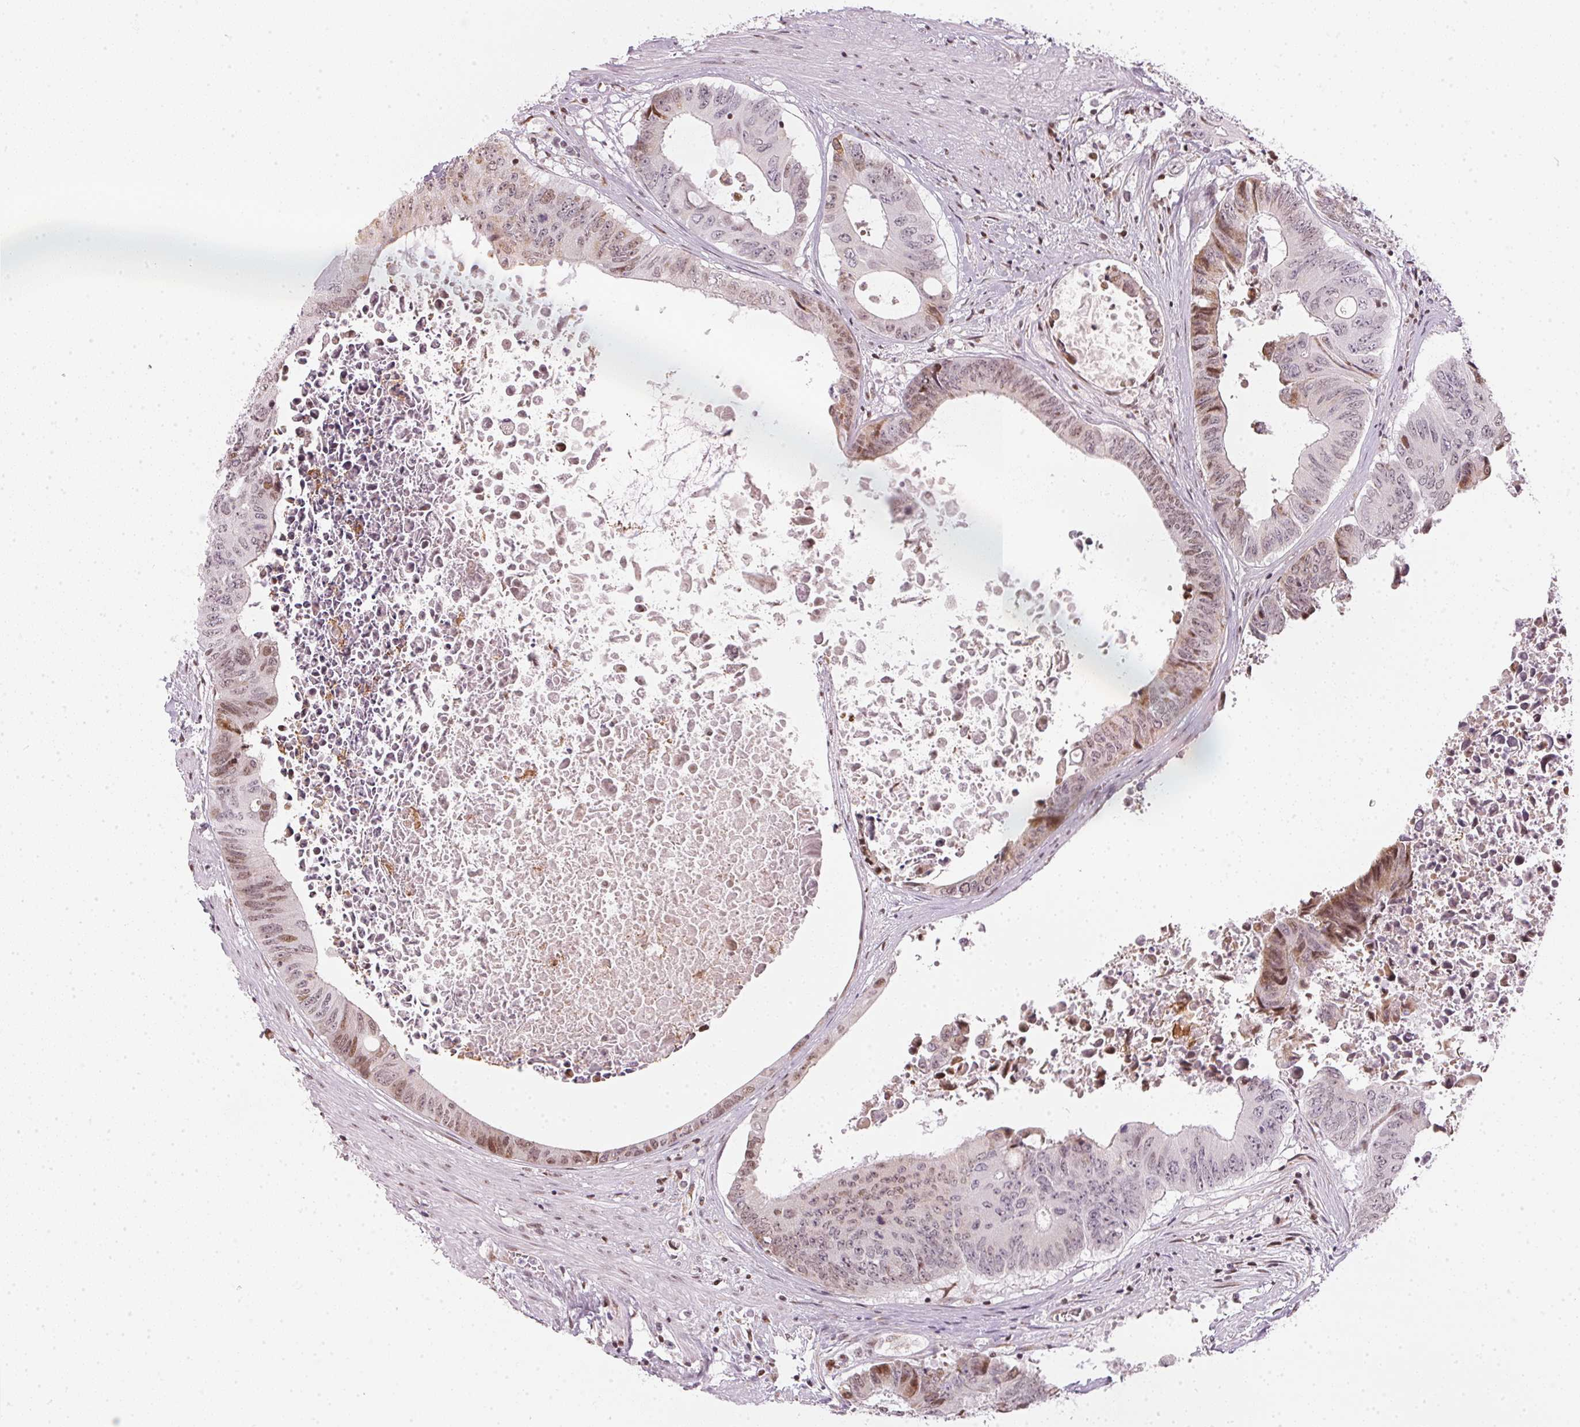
{"staining": {"intensity": "moderate", "quantity": "<25%", "location": "nuclear"}, "tissue": "colorectal cancer", "cell_type": "Tumor cells", "image_type": "cancer", "snomed": [{"axis": "morphology", "description": "Adenocarcinoma, NOS"}, {"axis": "topography", "description": "Rectum"}], "caption": "DAB (3,3'-diaminobenzidine) immunohistochemical staining of human colorectal cancer (adenocarcinoma) demonstrates moderate nuclear protein positivity in about <25% of tumor cells.", "gene": "KAT6A", "patient": {"sex": "male", "age": 59}}